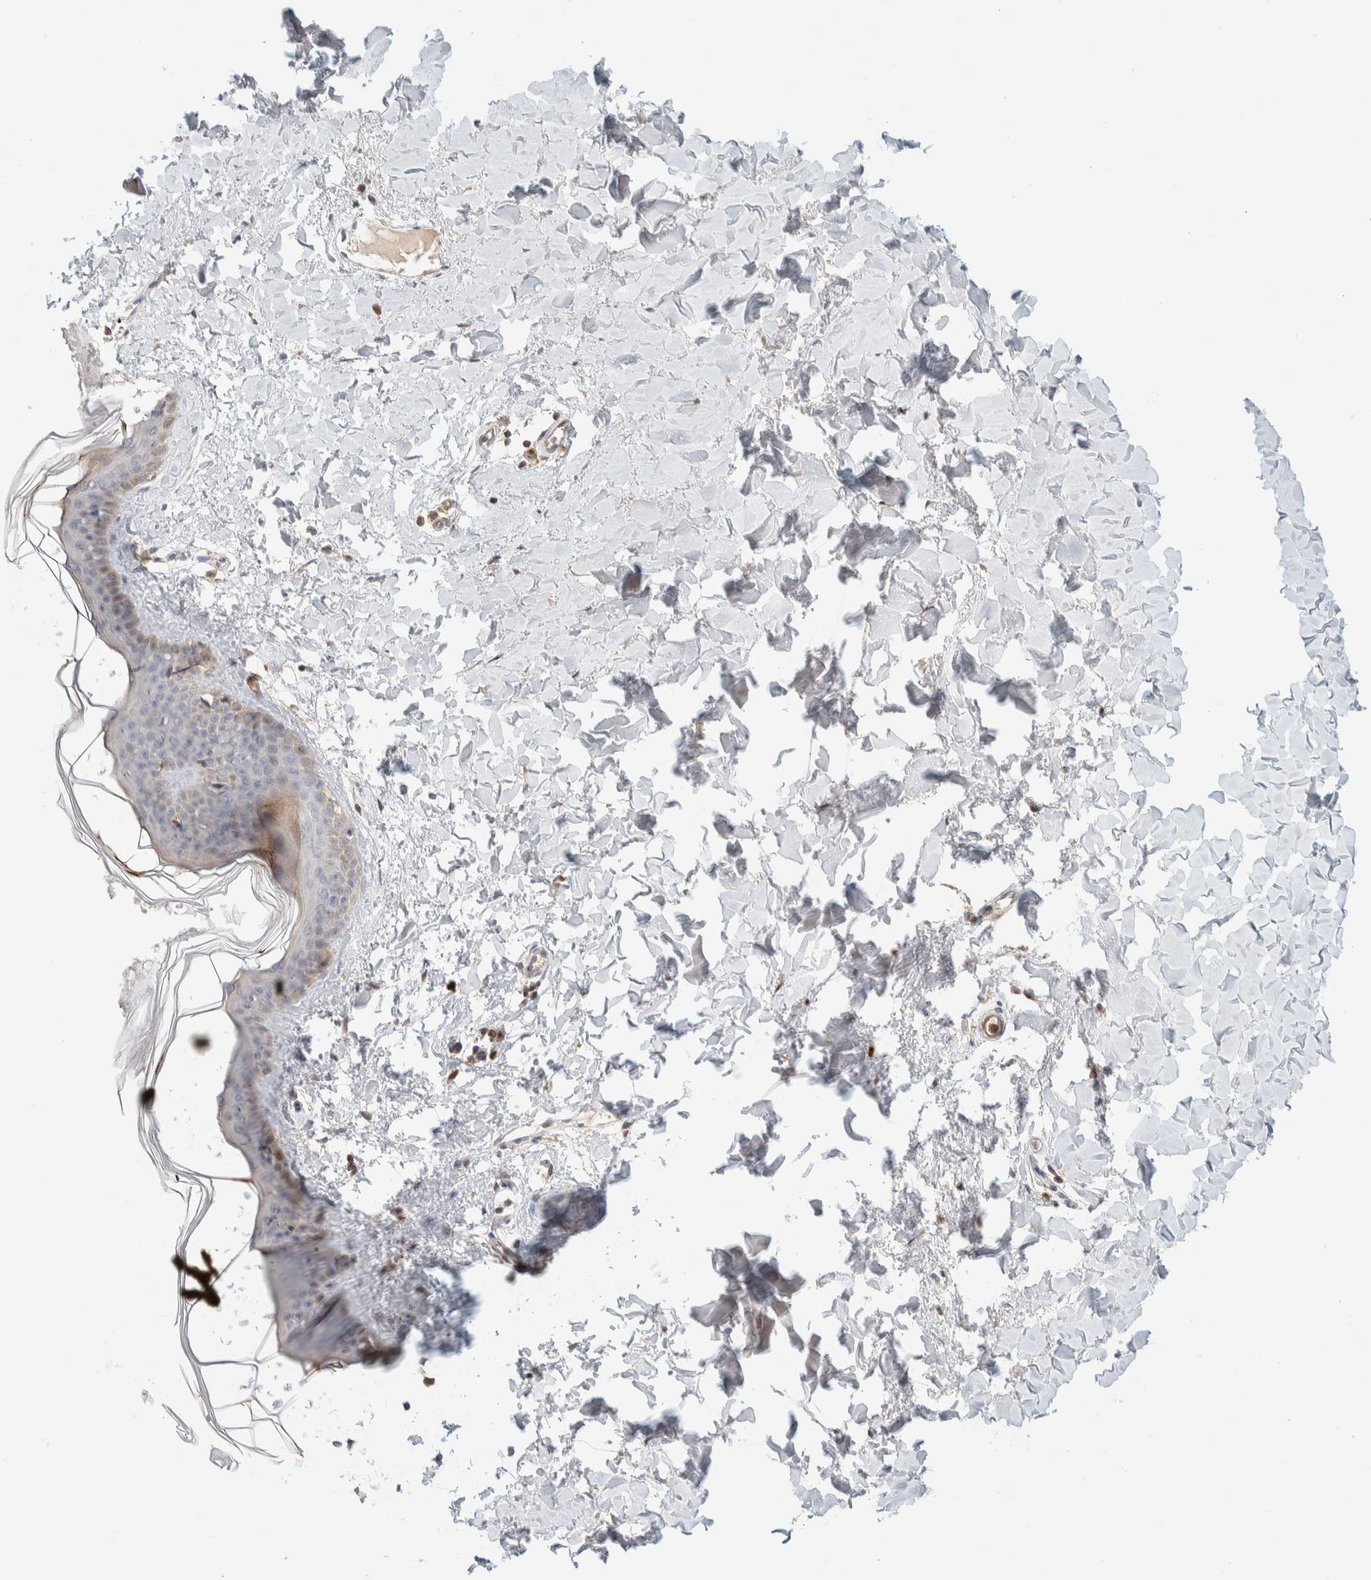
{"staining": {"intensity": "weak", "quantity": ">75%", "location": "cytoplasmic/membranous"}, "tissue": "skin", "cell_type": "Fibroblasts", "image_type": "normal", "snomed": [{"axis": "morphology", "description": "Normal tissue, NOS"}, {"axis": "topography", "description": "Skin"}], "caption": "IHC of normal skin displays low levels of weak cytoplasmic/membranous expression in approximately >75% of fibroblasts.", "gene": "KIF9", "patient": {"sex": "female", "age": 17}}